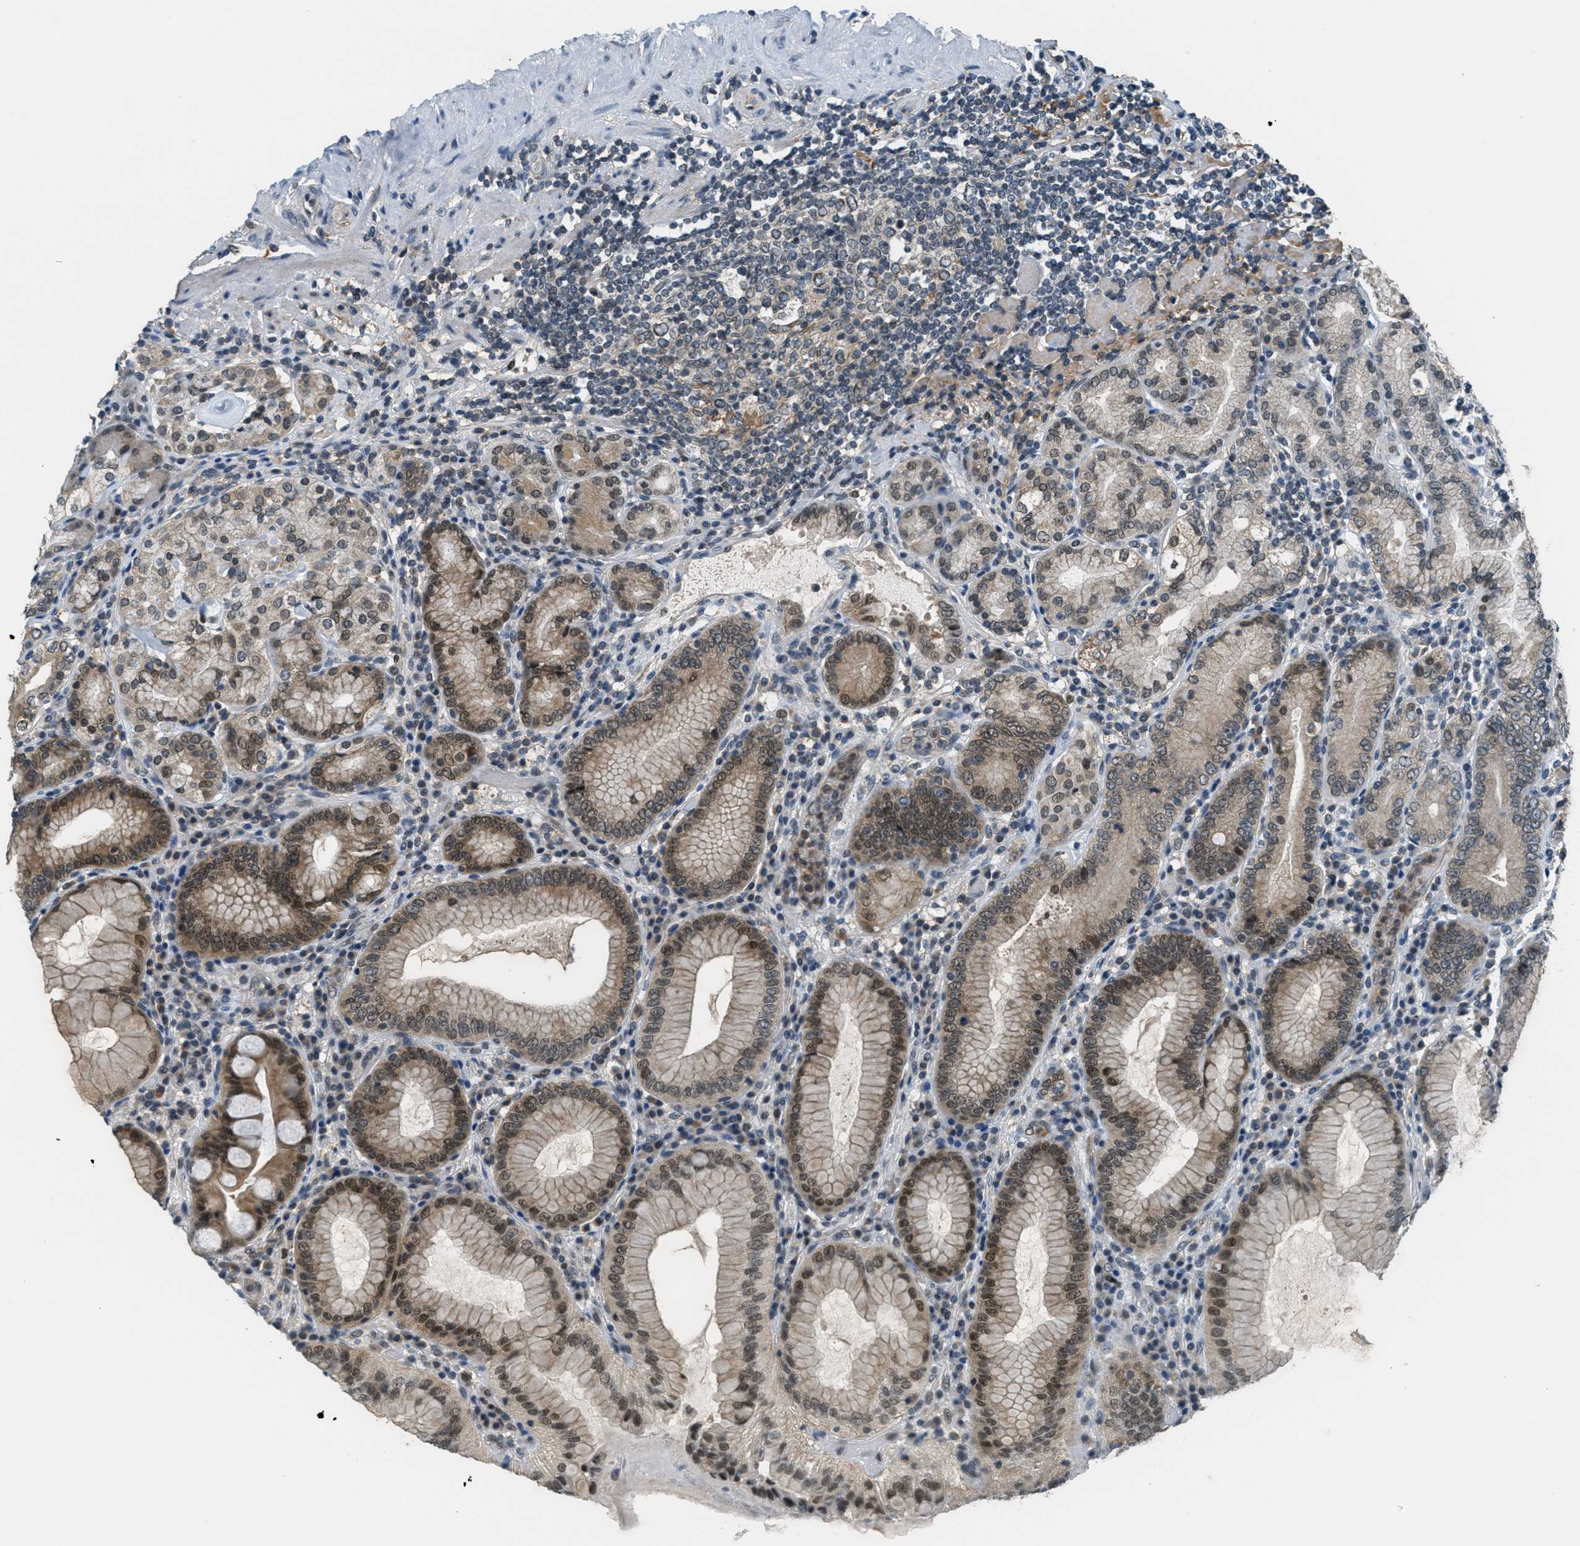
{"staining": {"intensity": "moderate", "quantity": "25%-75%", "location": "cytoplasmic/membranous,nuclear"}, "tissue": "stomach", "cell_type": "Glandular cells", "image_type": "normal", "snomed": [{"axis": "morphology", "description": "Normal tissue, NOS"}, {"axis": "topography", "description": "Stomach, lower"}], "caption": "The histopathology image demonstrates staining of normal stomach, revealing moderate cytoplasmic/membranous,nuclear protein expression (brown color) within glandular cells. (DAB (3,3'-diaminobenzidine) IHC with brightfield microscopy, high magnification).", "gene": "TCF20", "patient": {"sex": "female", "age": 76}}